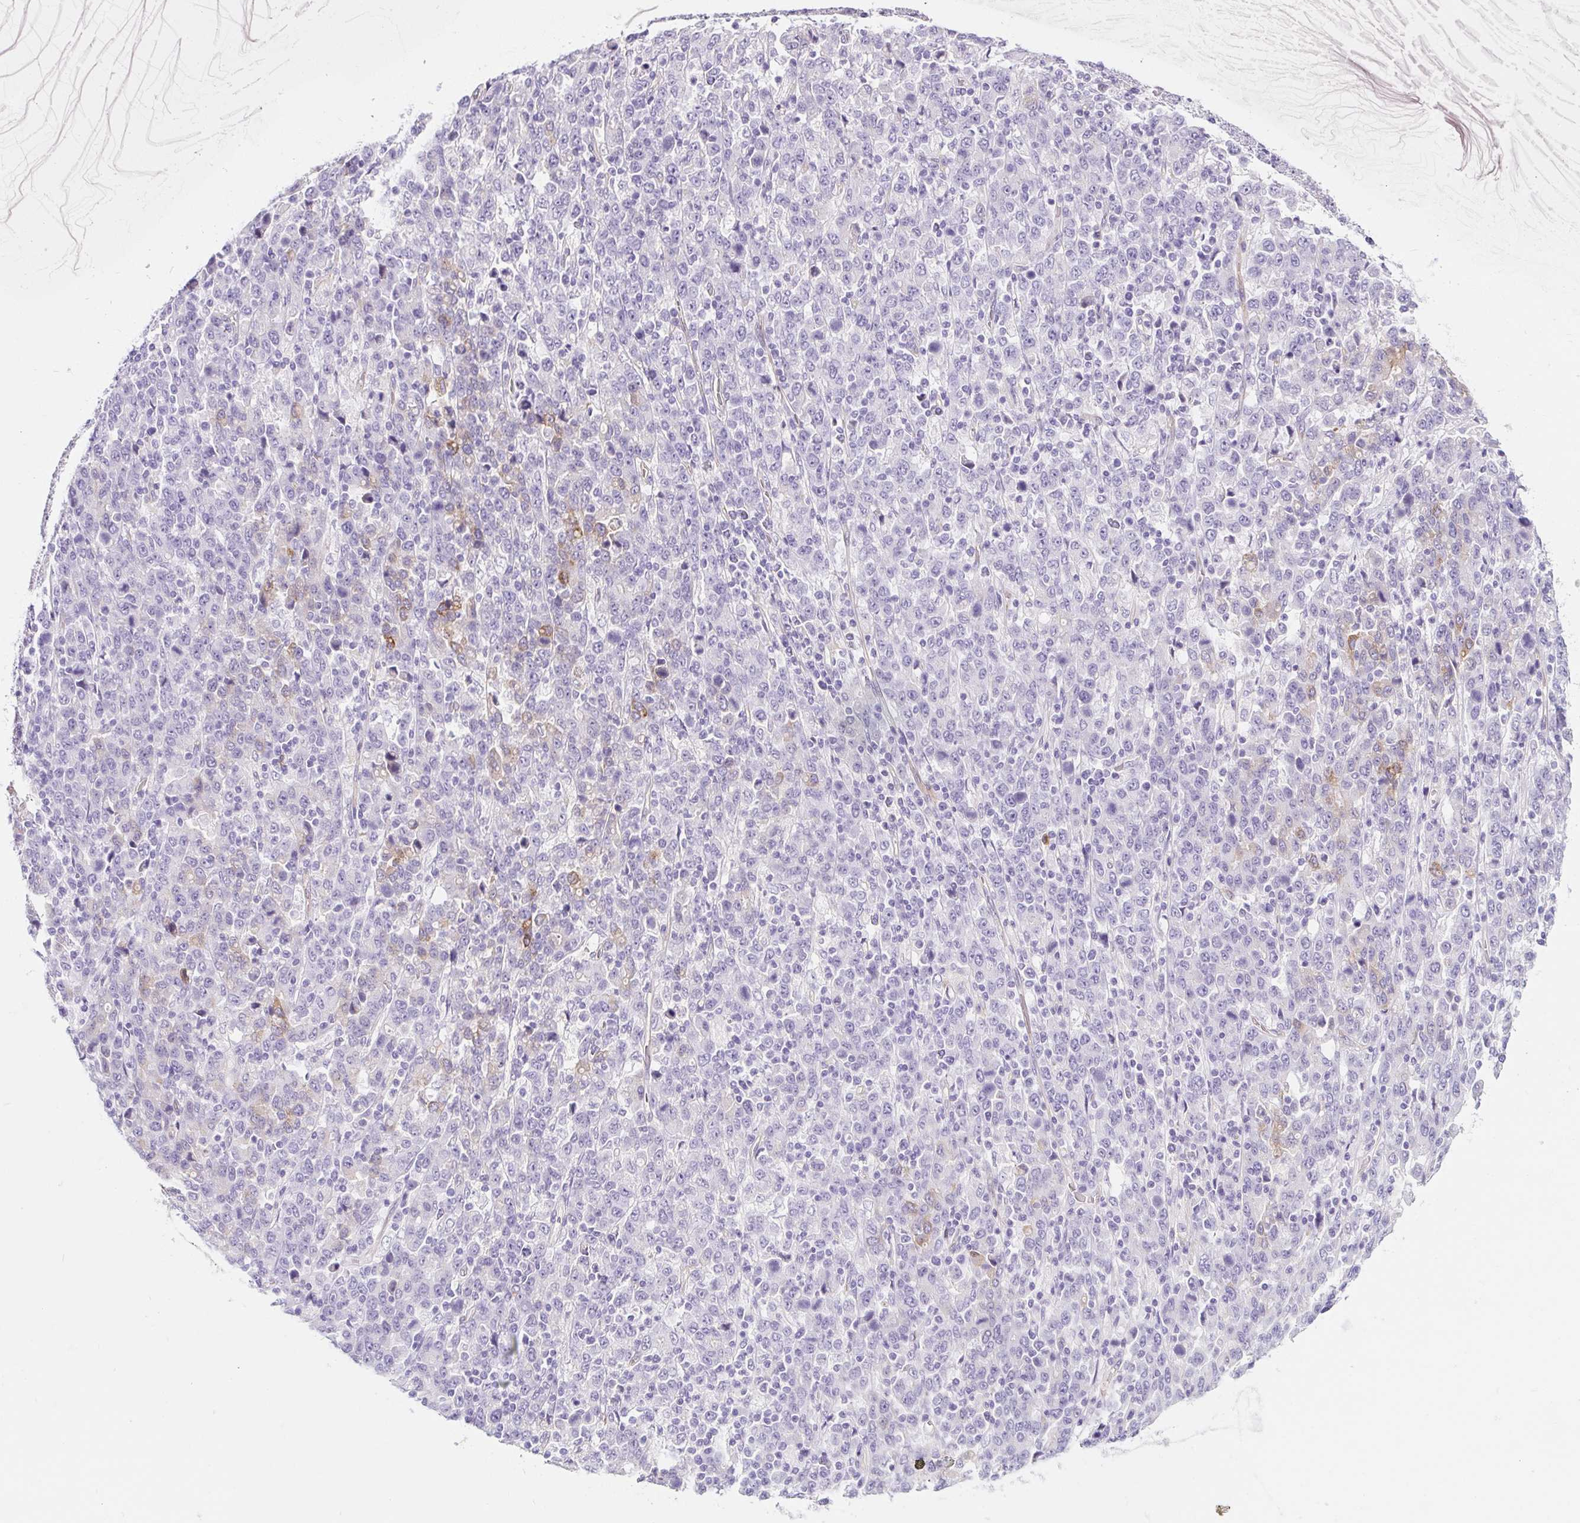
{"staining": {"intensity": "negative", "quantity": "none", "location": "none"}, "tissue": "stomach cancer", "cell_type": "Tumor cells", "image_type": "cancer", "snomed": [{"axis": "morphology", "description": "Adenocarcinoma, NOS"}, {"axis": "topography", "description": "Stomach, upper"}], "caption": "Micrograph shows no protein positivity in tumor cells of stomach cancer (adenocarcinoma) tissue.", "gene": "BCAS1", "patient": {"sex": "male", "age": 69}}